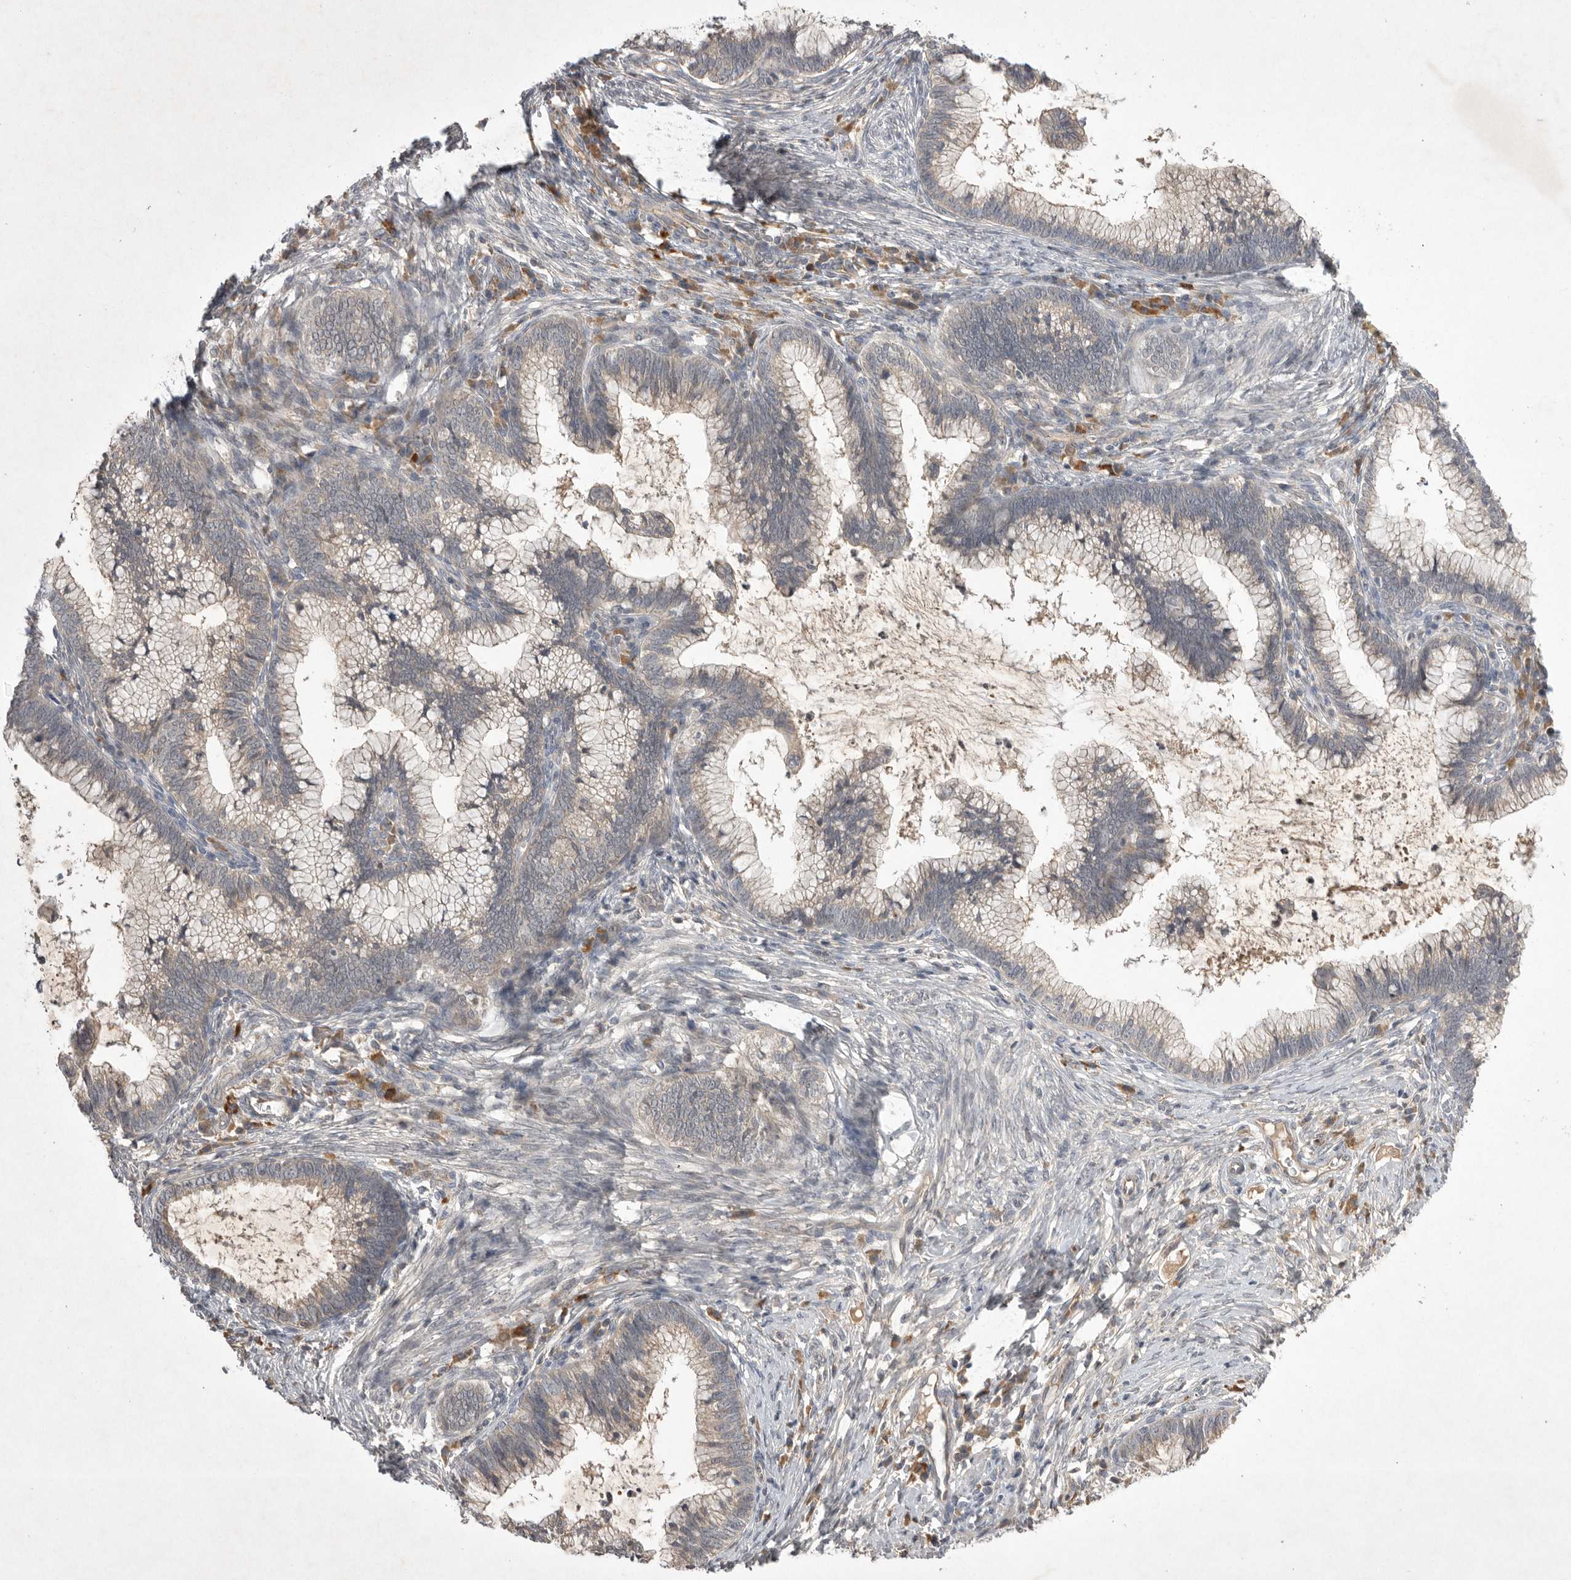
{"staining": {"intensity": "weak", "quantity": "25%-75%", "location": "cytoplasmic/membranous"}, "tissue": "cervical cancer", "cell_type": "Tumor cells", "image_type": "cancer", "snomed": [{"axis": "morphology", "description": "Adenocarcinoma, NOS"}, {"axis": "topography", "description": "Cervix"}], "caption": "Immunohistochemistry (DAB) staining of cervical cancer shows weak cytoplasmic/membranous protein staining in approximately 25%-75% of tumor cells.", "gene": "NRCAM", "patient": {"sex": "female", "age": 36}}